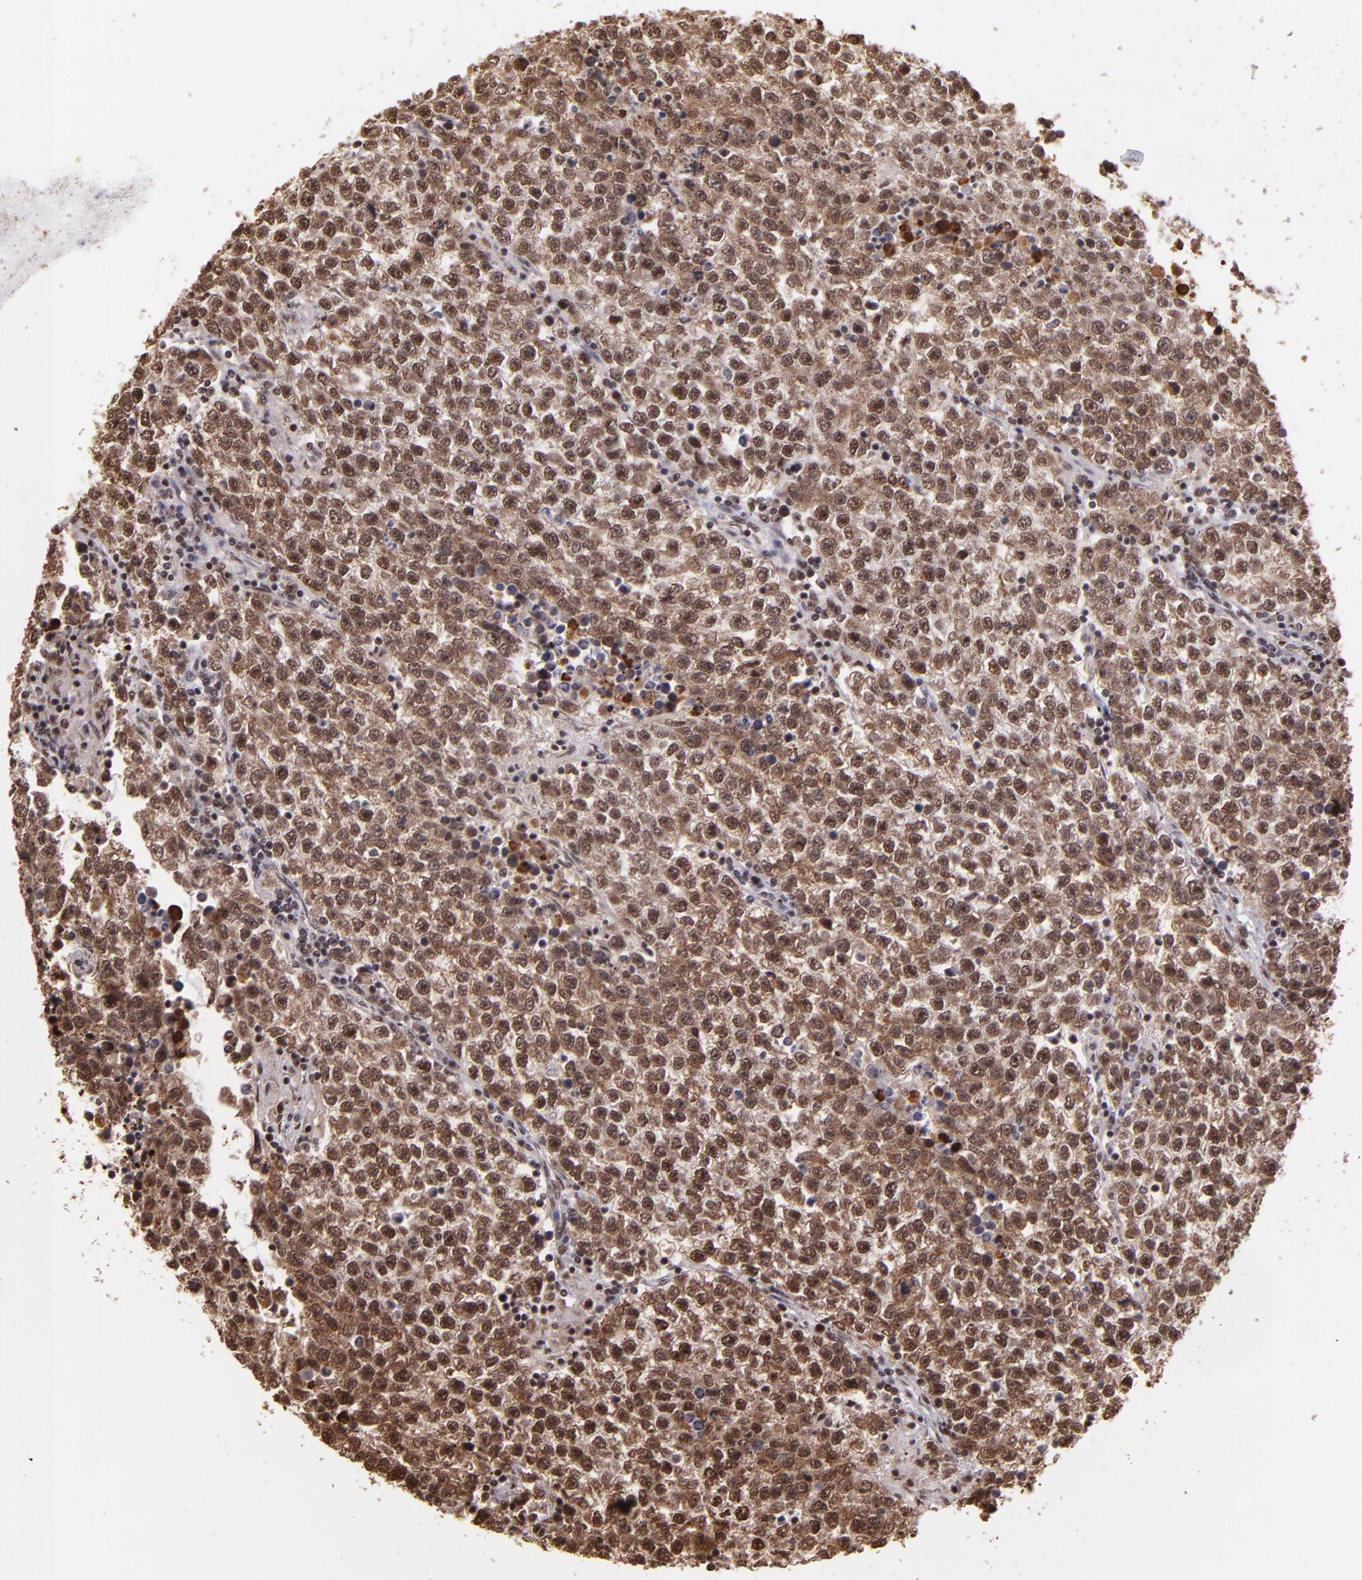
{"staining": {"intensity": "strong", "quantity": ">75%", "location": "cytoplasmic/membranous,nuclear"}, "tissue": "testis cancer", "cell_type": "Tumor cells", "image_type": "cancer", "snomed": [{"axis": "morphology", "description": "Seminoma, NOS"}, {"axis": "topography", "description": "Testis"}], "caption": "An image of testis seminoma stained for a protein demonstrates strong cytoplasmic/membranous and nuclear brown staining in tumor cells.", "gene": "PQBP1", "patient": {"sex": "male", "age": 36}}